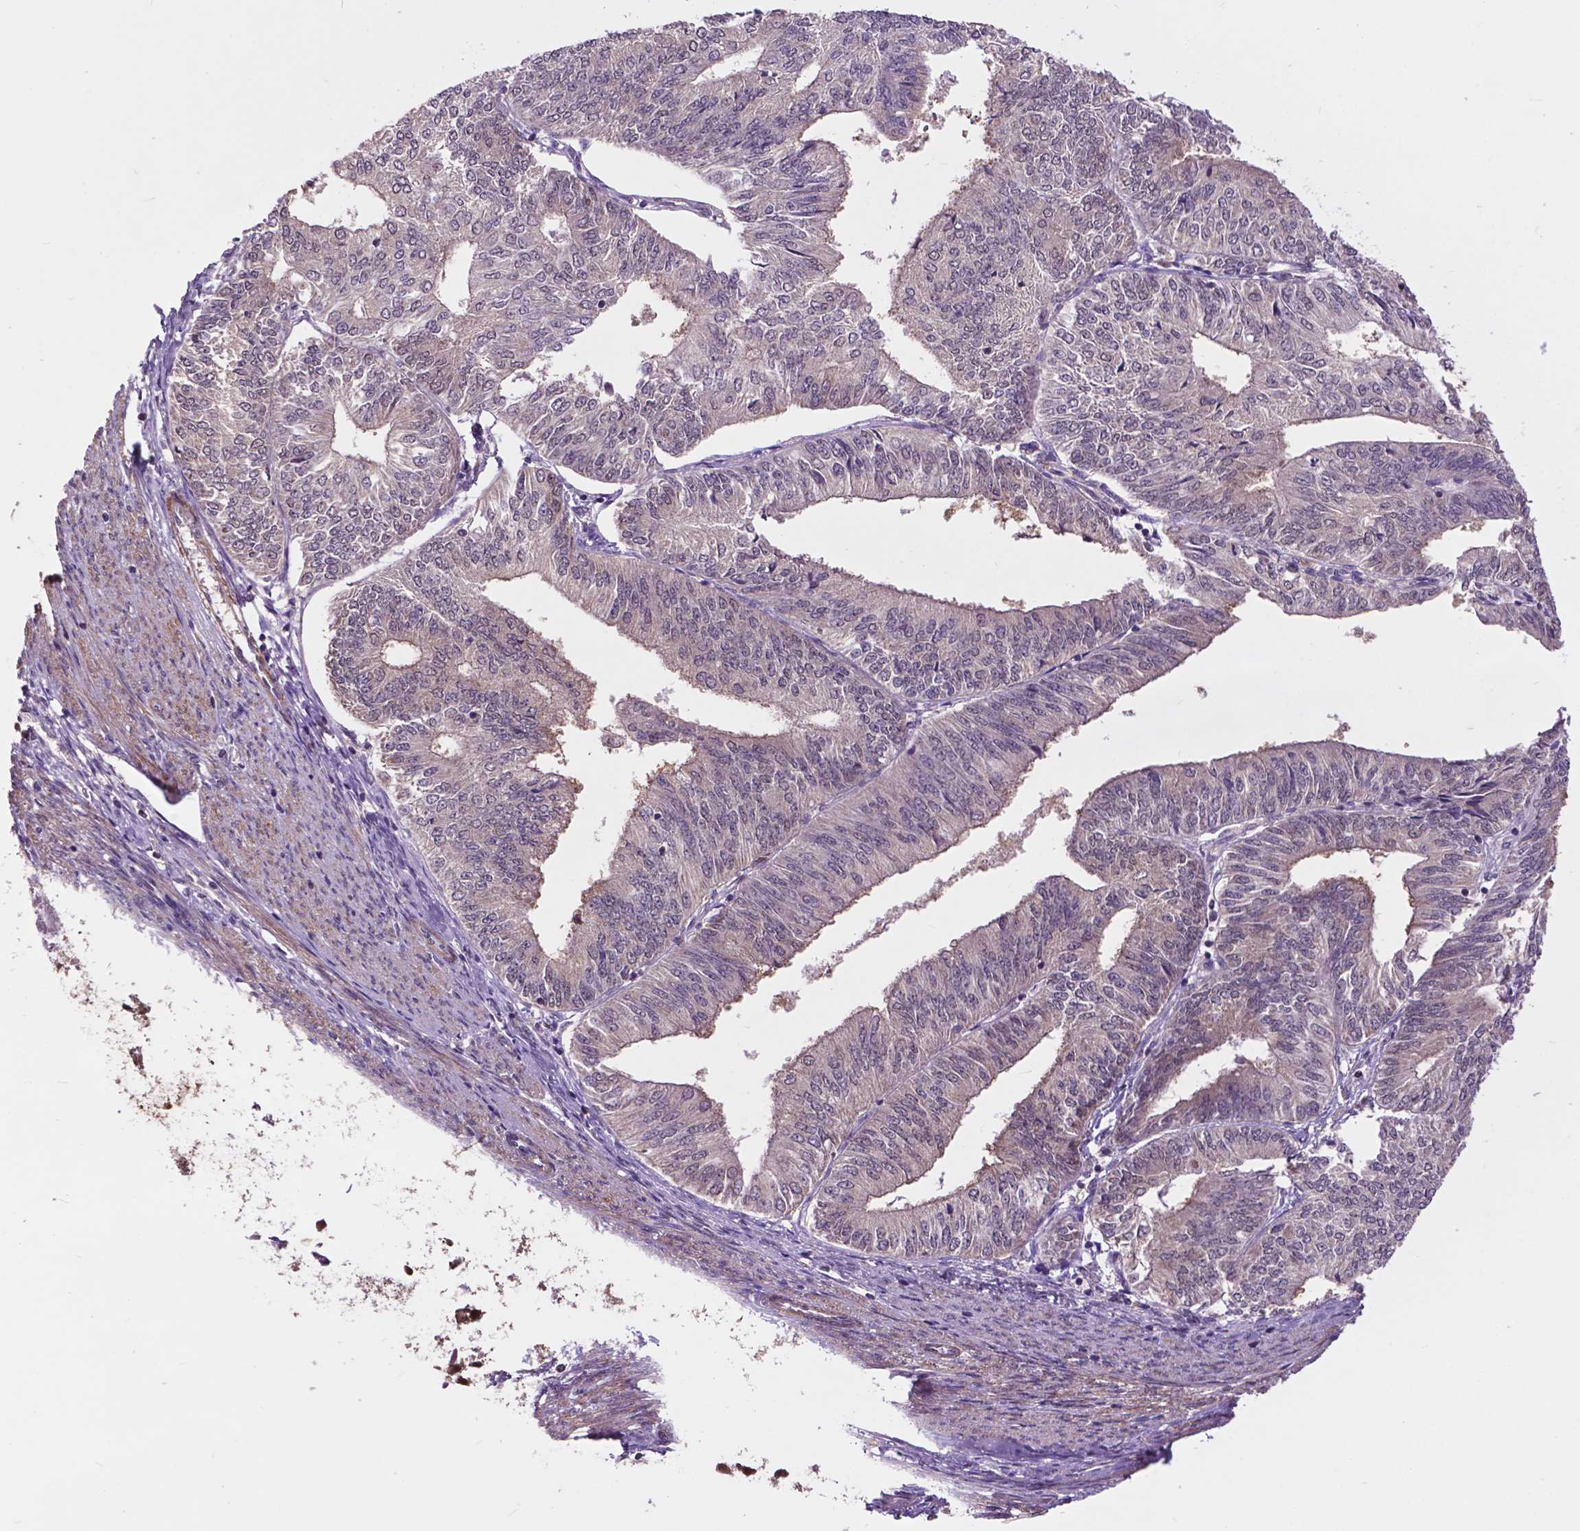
{"staining": {"intensity": "negative", "quantity": "none", "location": "none"}, "tissue": "endometrial cancer", "cell_type": "Tumor cells", "image_type": "cancer", "snomed": [{"axis": "morphology", "description": "Adenocarcinoma, NOS"}, {"axis": "topography", "description": "Endometrium"}], "caption": "High power microscopy micrograph of an IHC image of endometrial cancer, revealing no significant staining in tumor cells.", "gene": "OTUB1", "patient": {"sex": "female", "age": 58}}